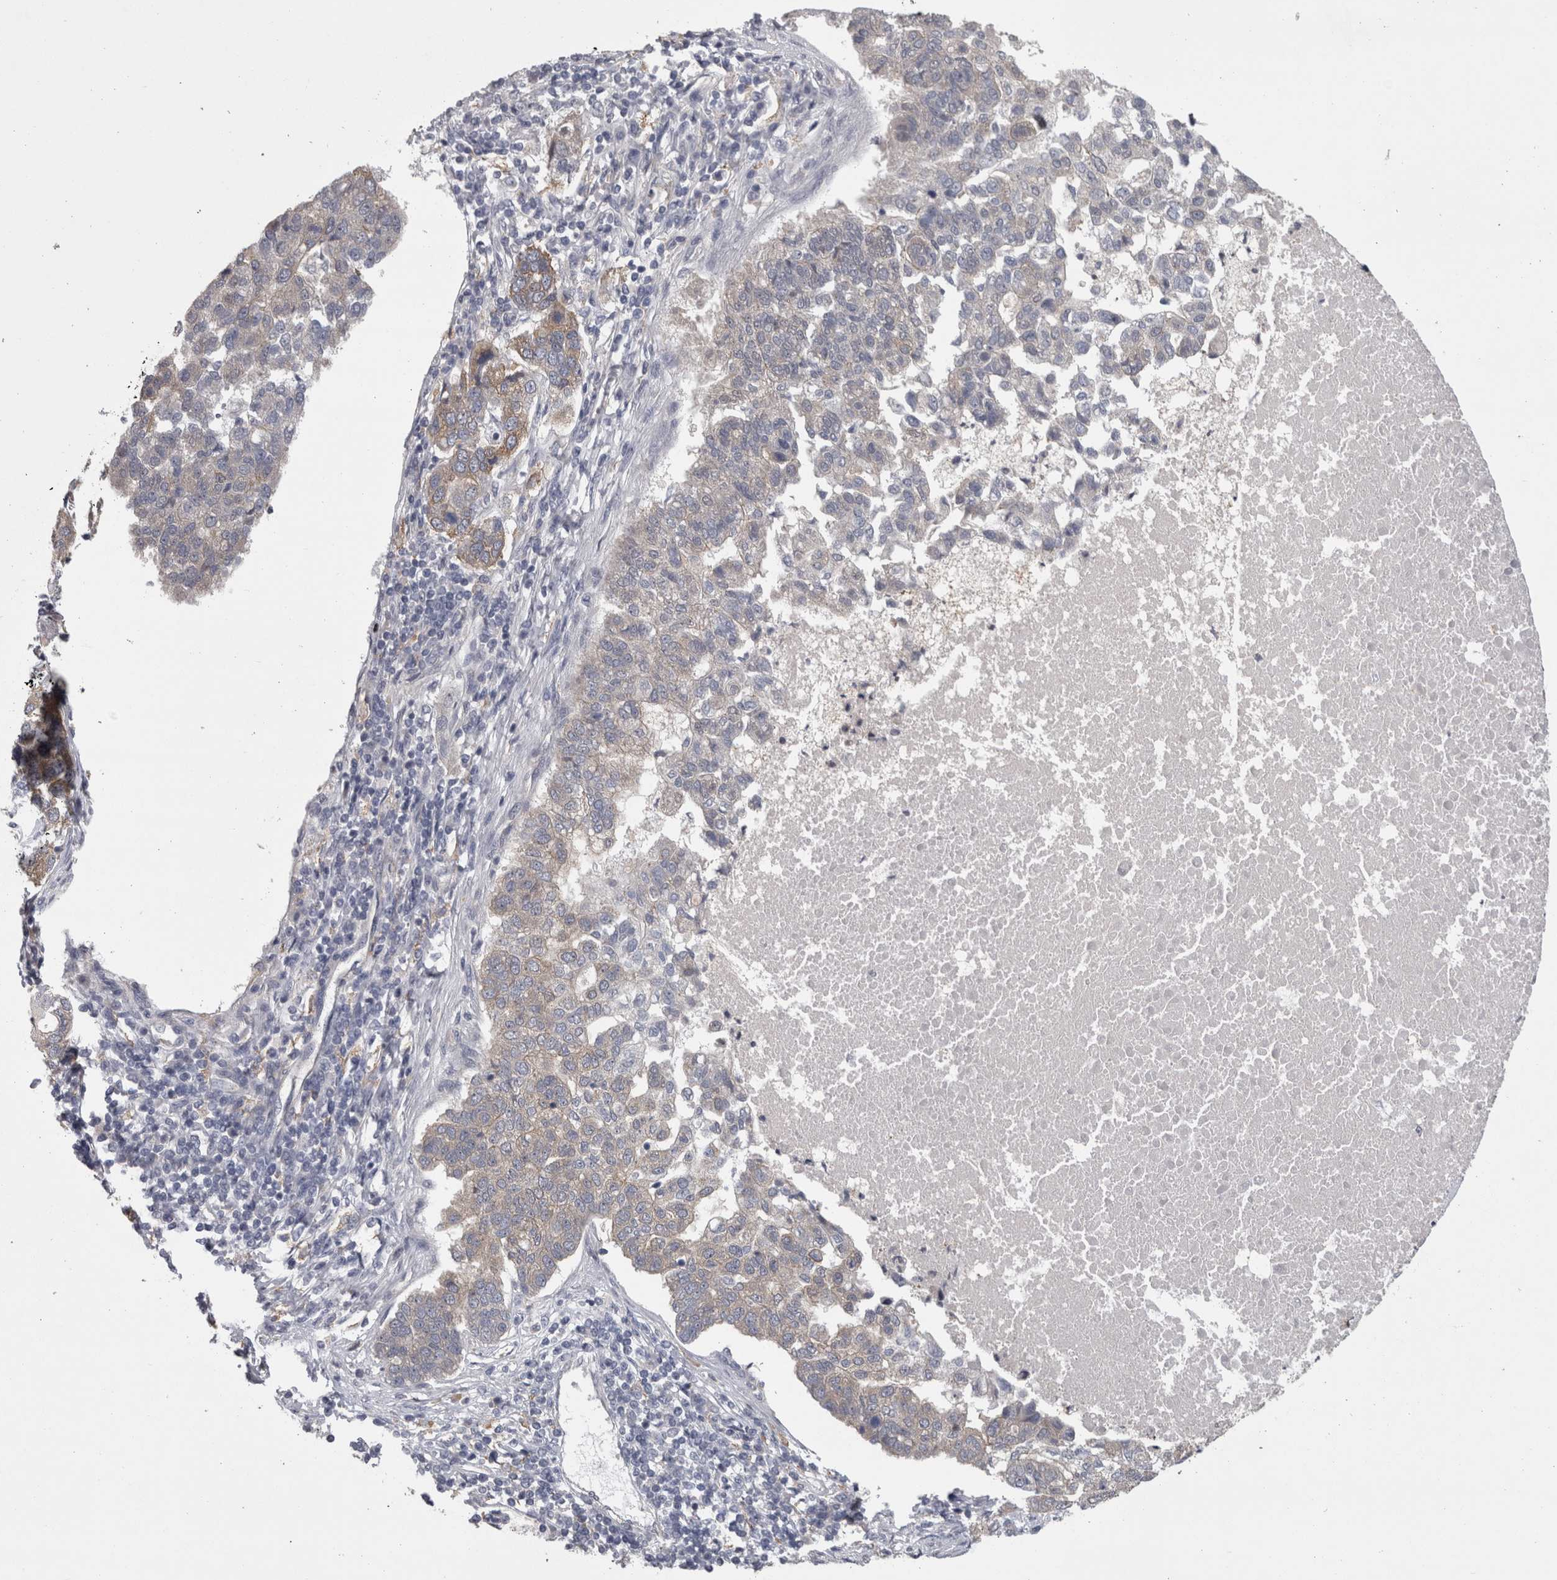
{"staining": {"intensity": "weak", "quantity": "<25%", "location": "cytoplasmic/membranous"}, "tissue": "pancreatic cancer", "cell_type": "Tumor cells", "image_type": "cancer", "snomed": [{"axis": "morphology", "description": "Adenocarcinoma, NOS"}, {"axis": "topography", "description": "Pancreas"}], "caption": "The photomicrograph shows no staining of tumor cells in pancreatic cancer.", "gene": "PRKCI", "patient": {"sex": "female", "age": 61}}